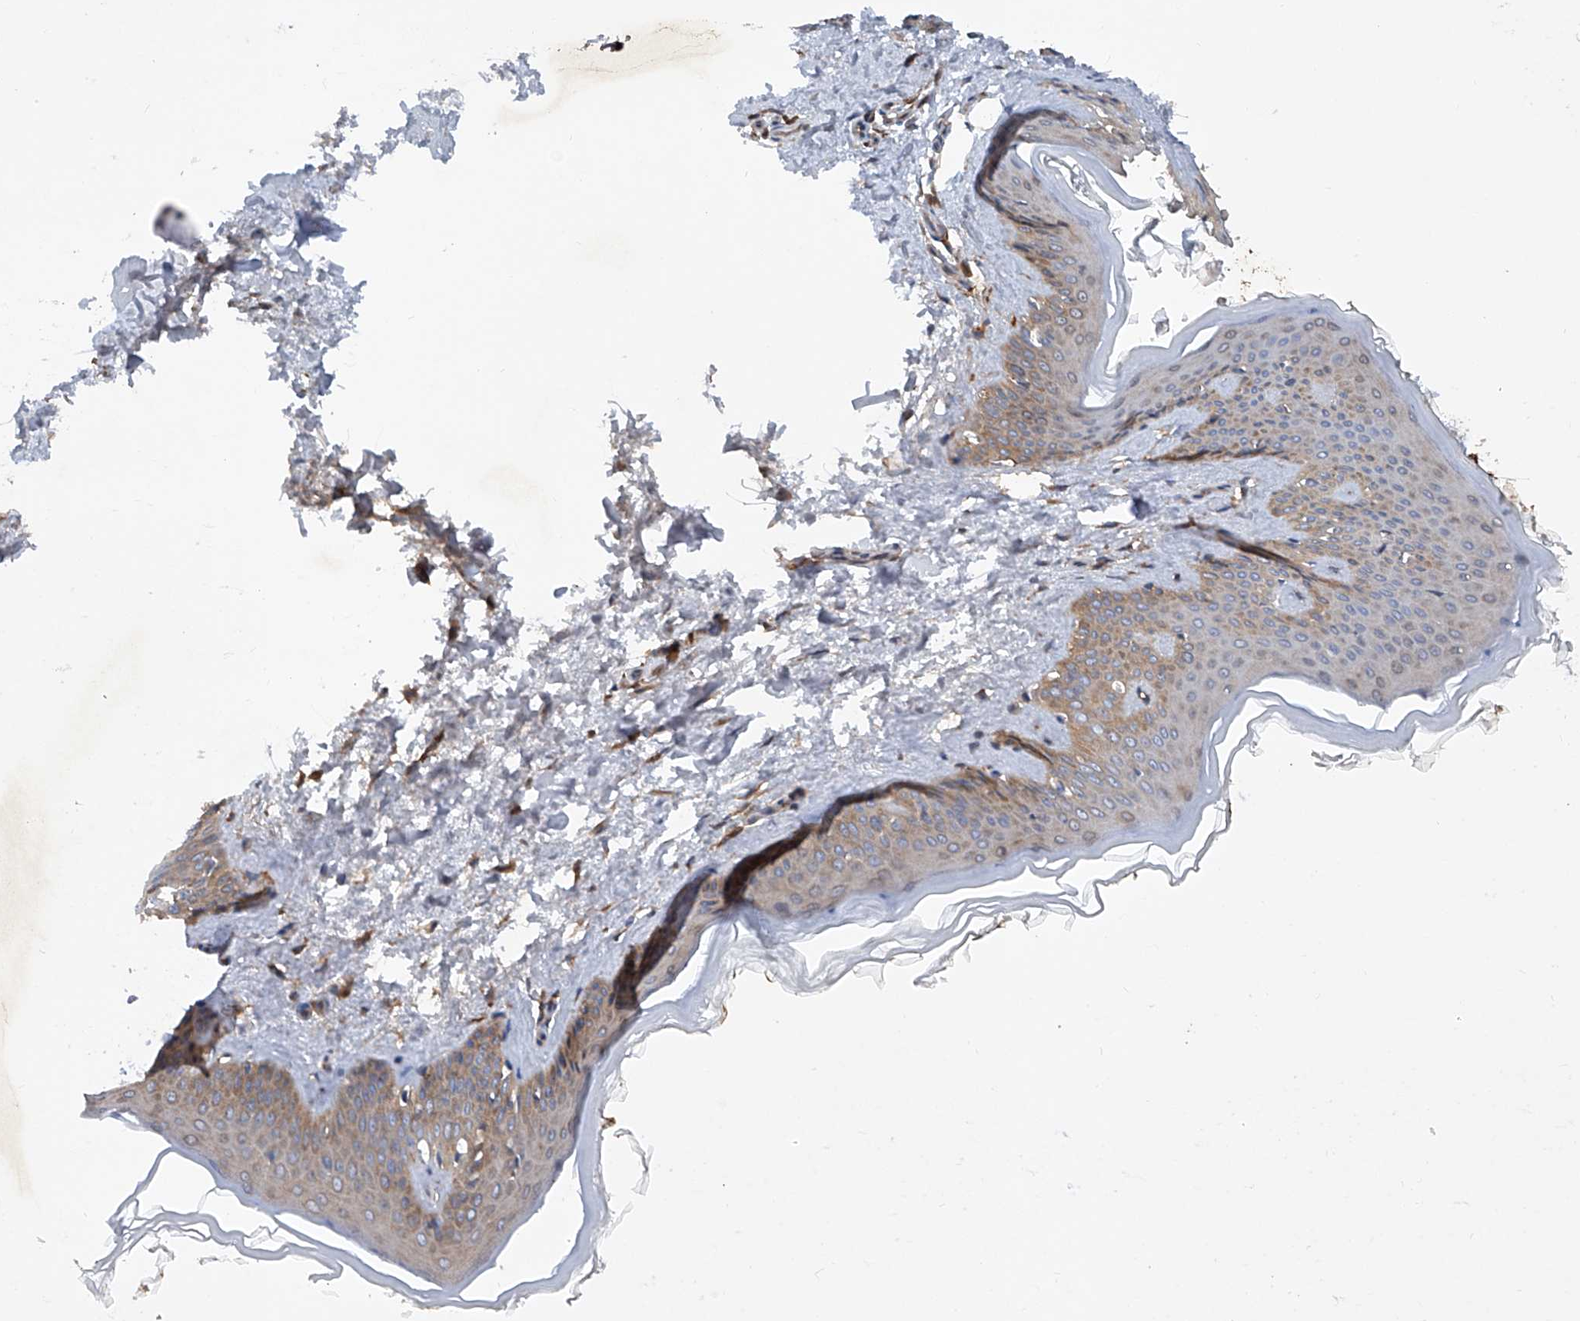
{"staining": {"intensity": "moderate", "quantity": ">75%", "location": "cytoplasmic/membranous"}, "tissue": "skin", "cell_type": "Fibroblasts", "image_type": "normal", "snomed": [{"axis": "morphology", "description": "Normal tissue, NOS"}, {"axis": "topography", "description": "Skin"}], "caption": "Brown immunohistochemical staining in unremarkable skin shows moderate cytoplasmic/membranous staining in about >75% of fibroblasts. The staining is performed using DAB brown chromogen to label protein expression. The nuclei are counter-stained blue using hematoxylin.", "gene": "ASCC3", "patient": {"sex": "female", "age": 27}}